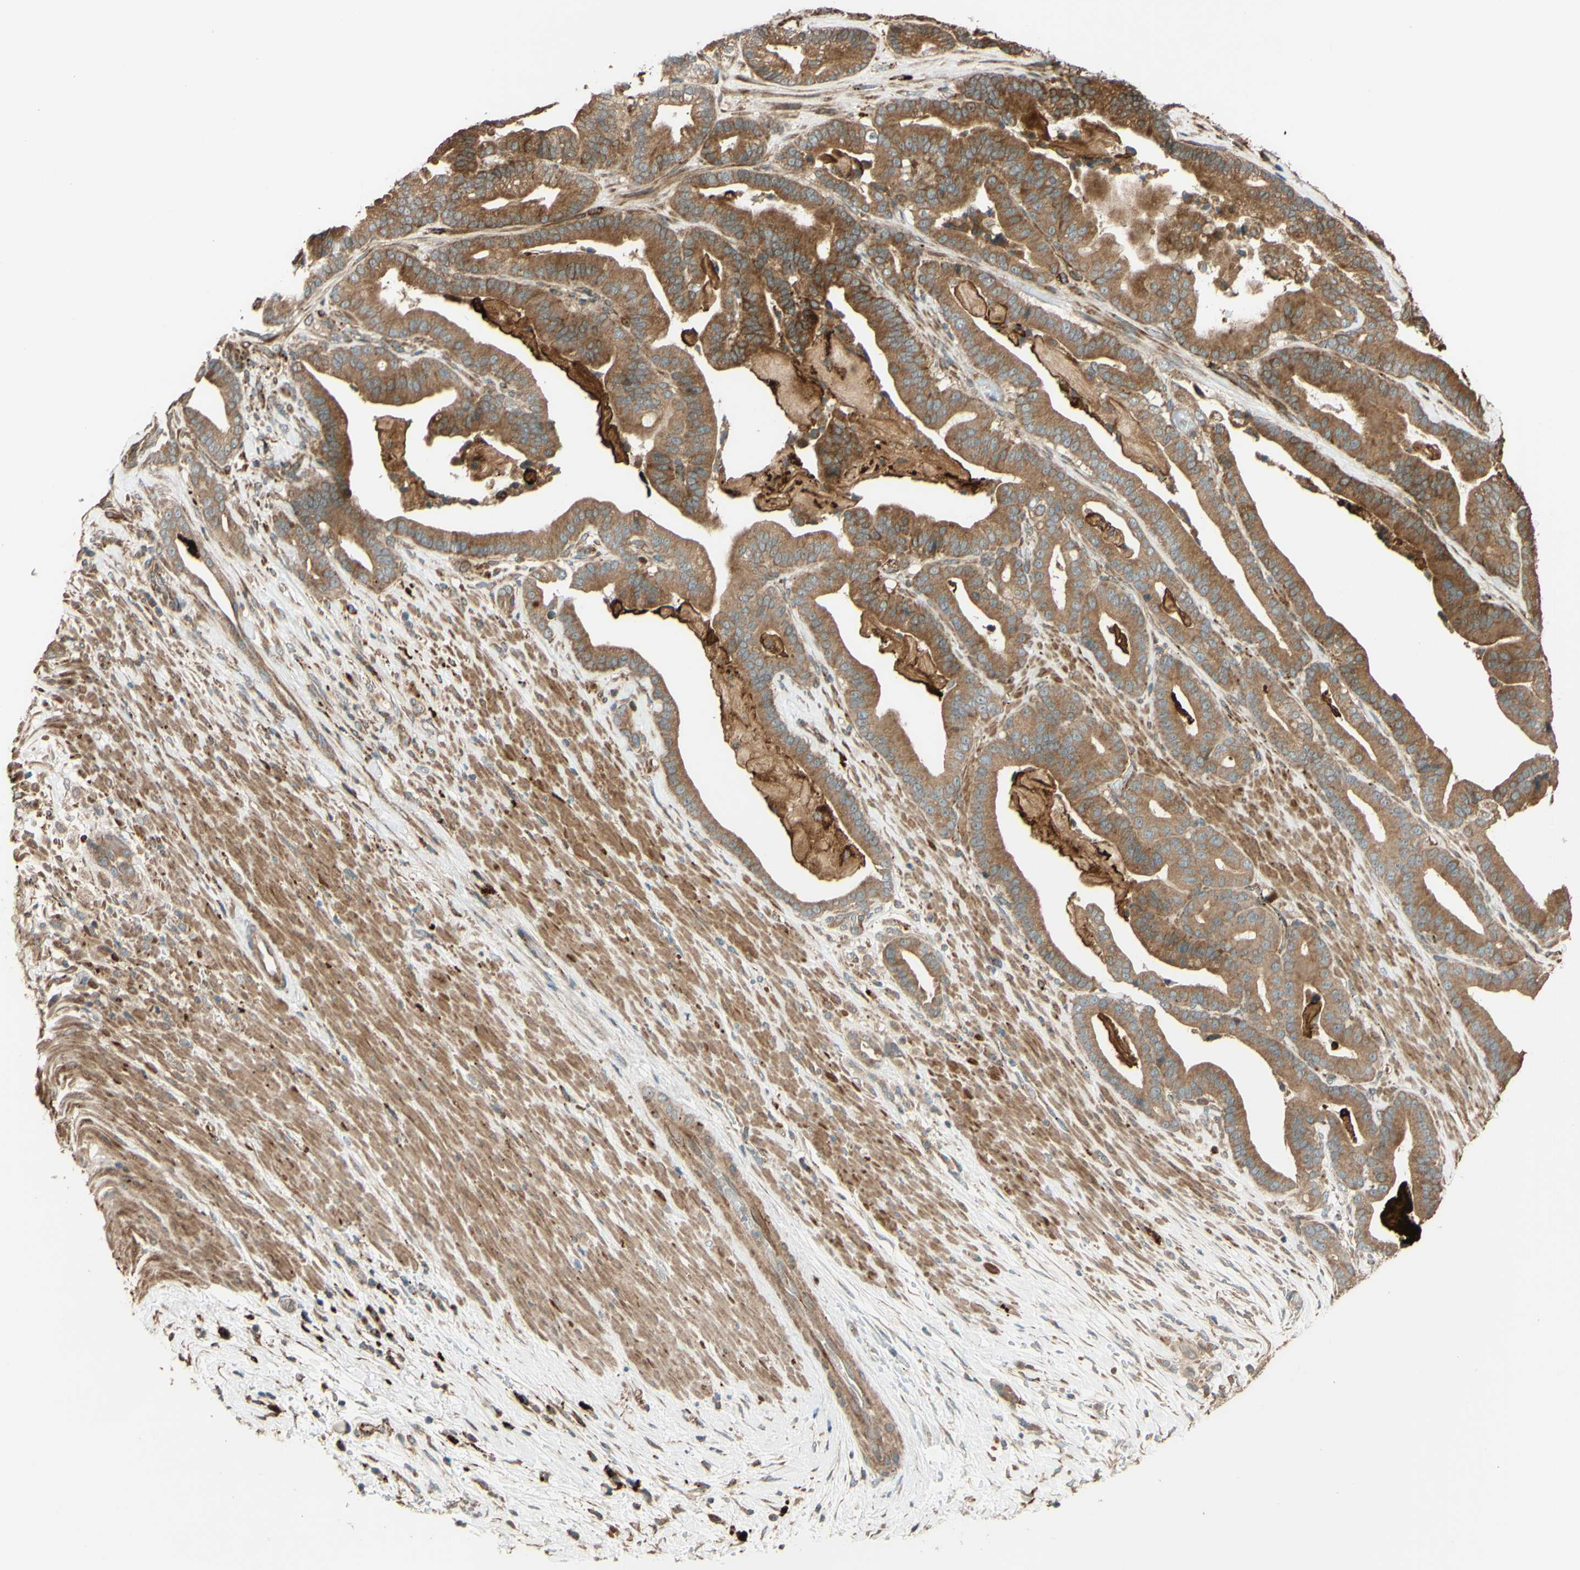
{"staining": {"intensity": "moderate", "quantity": ">75%", "location": "cytoplasmic/membranous"}, "tissue": "pancreatic cancer", "cell_type": "Tumor cells", "image_type": "cancer", "snomed": [{"axis": "morphology", "description": "Adenocarcinoma, NOS"}, {"axis": "topography", "description": "Pancreas"}], "caption": "Immunohistochemistry (IHC) (DAB) staining of adenocarcinoma (pancreatic) displays moderate cytoplasmic/membranous protein positivity in approximately >75% of tumor cells.", "gene": "RNF19A", "patient": {"sex": "male", "age": 63}}